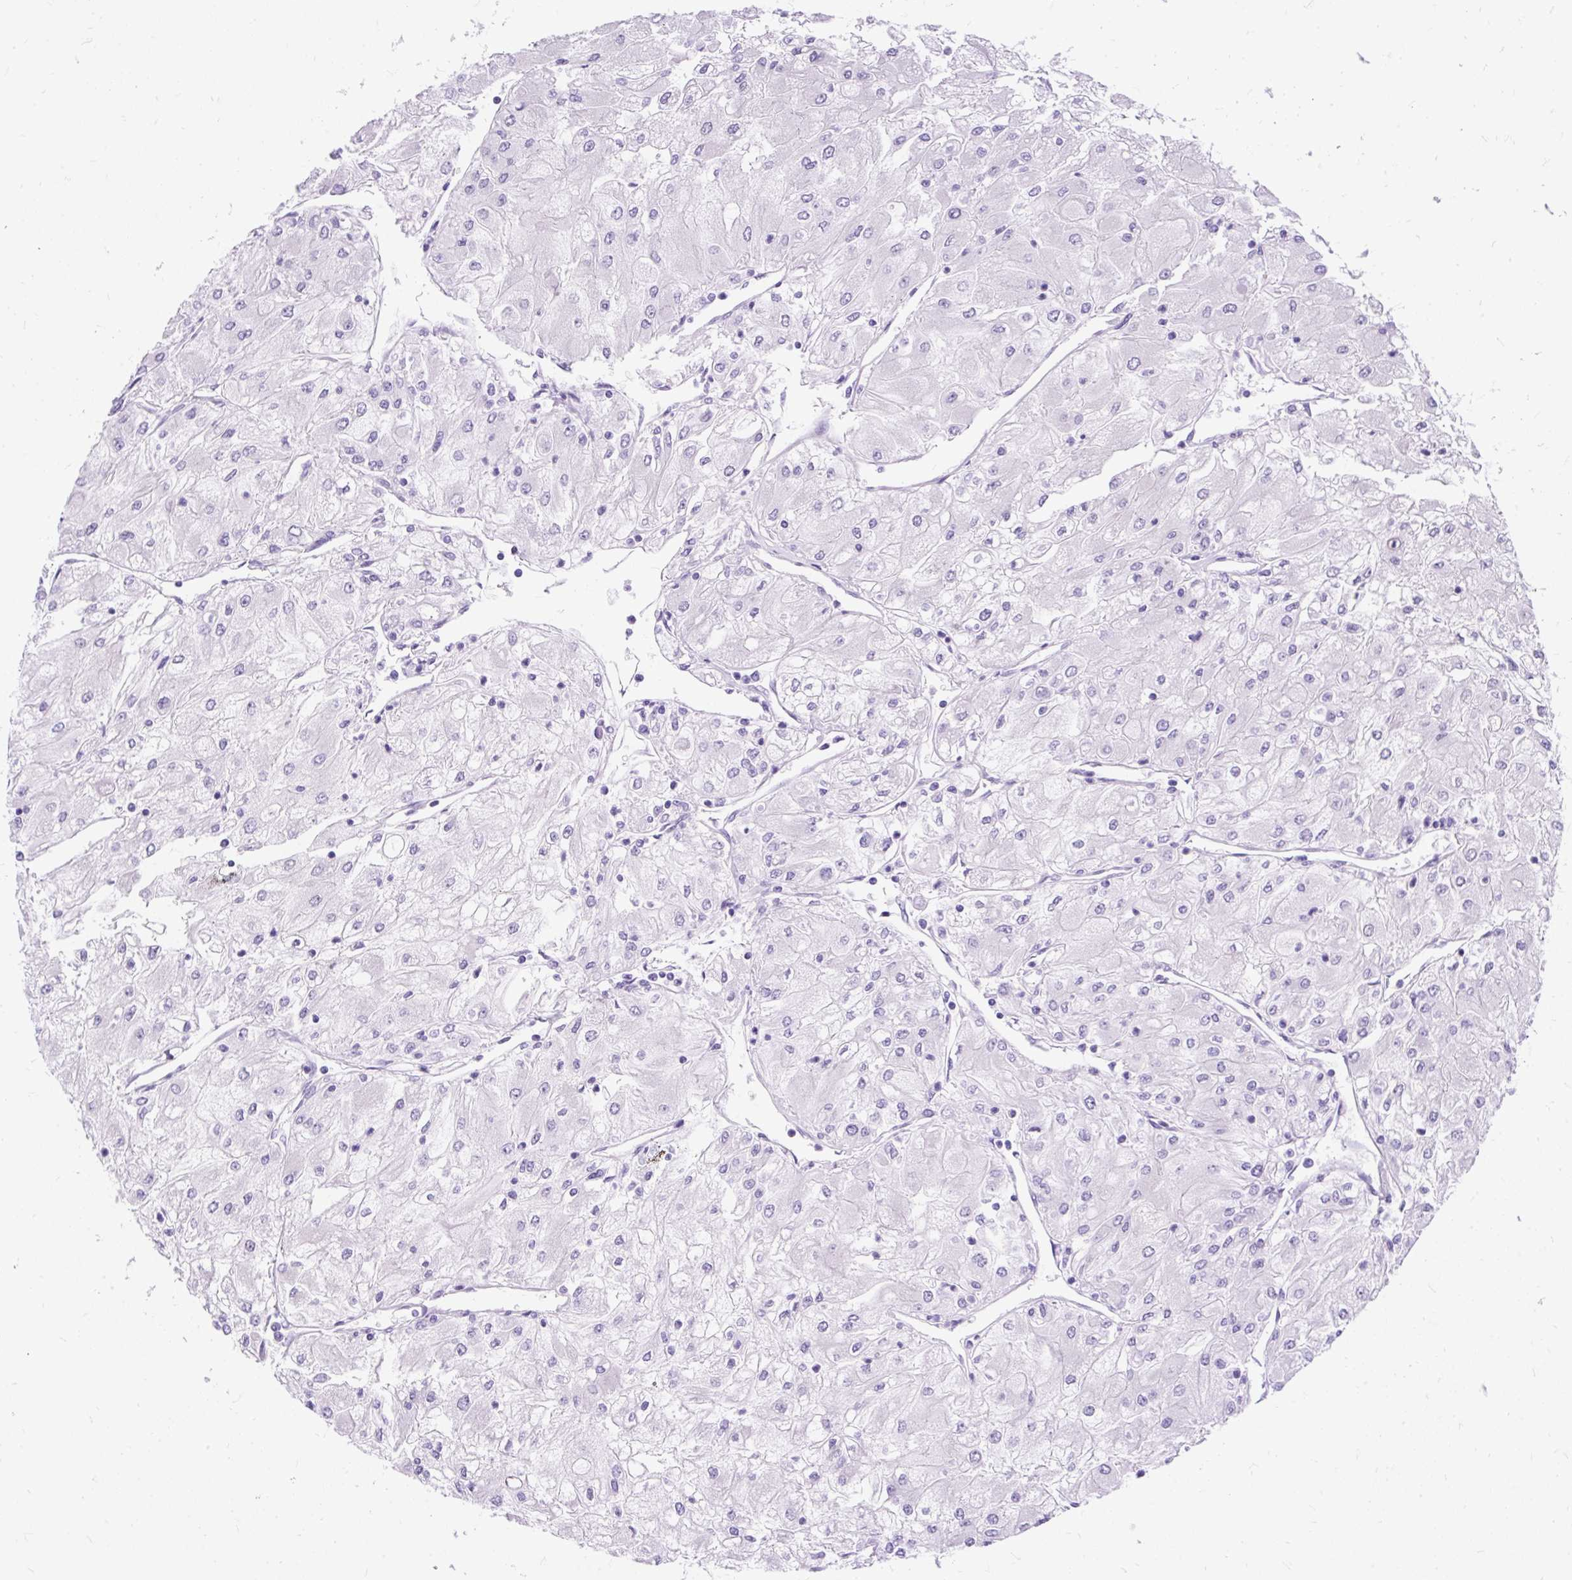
{"staining": {"intensity": "negative", "quantity": "none", "location": "none"}, "tissue": "renal cancer", "cell_type": "Tumor cells", "image_type": "cancer", "snomed": [{"axis": "morphology", "description": "Adenocarcinoma, NOS"}, {"axis": "topography", "description": "Kidney"}], "caption": "IHC photomicrograph of human renal cancer stained for a protein (brown), which displays no positivity in tumor cells.", "gene": "SCGB1A1", "patient": {"sex": "male", "age": 80}}